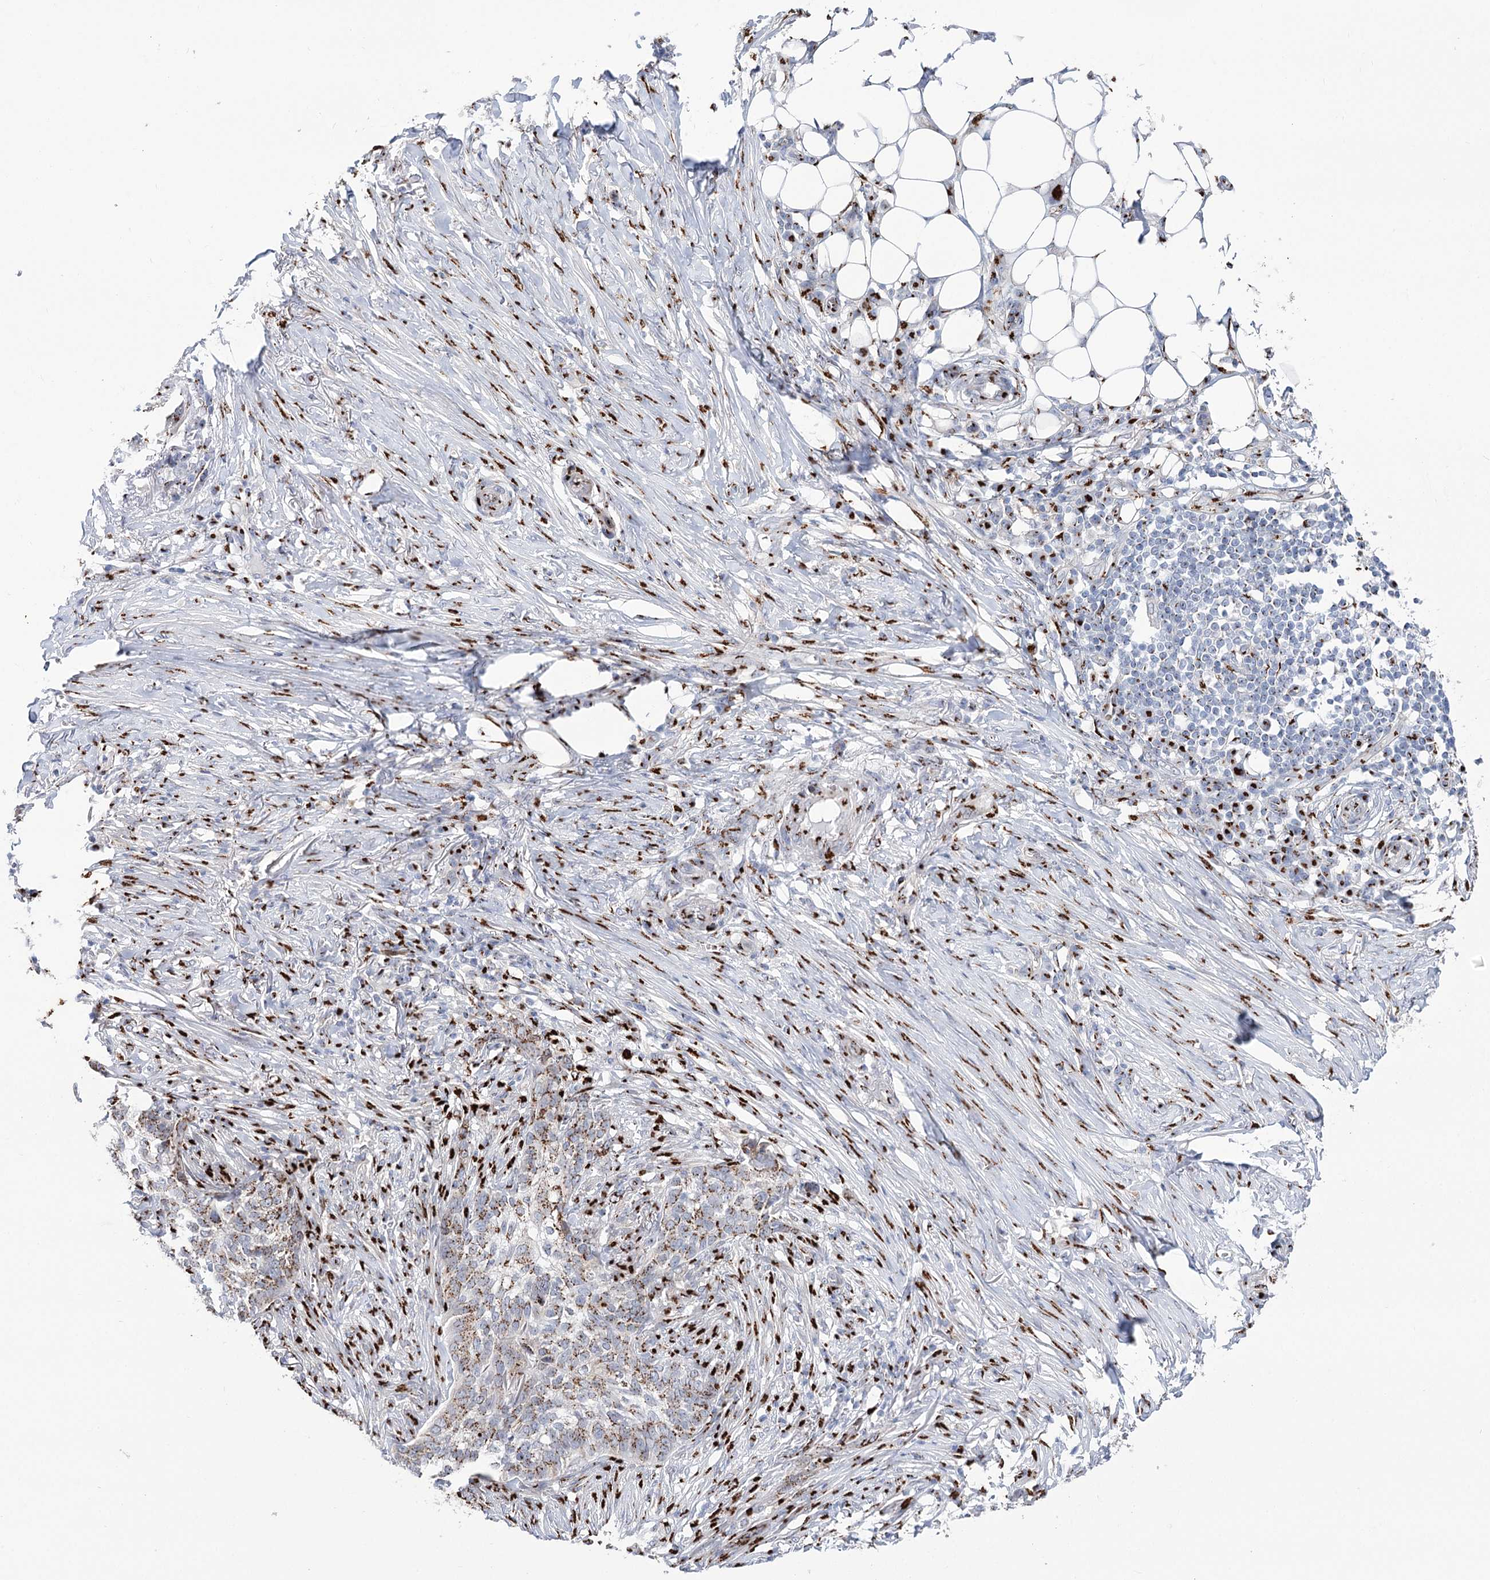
{"staining": {"intensity": "moderate", "quantity": ">75%", "location": "cytoplasmic/membranous"}, "tissue": "skin cancer", "cell_type": "Tumor cells", "image_type": "cancer", "snomed": [{"axis": "morphology", "description": "Basal cell carcinoma"}, {"axis": "topography", "description": "Skin"}], "caption": "The image displays immunohistochemical staining of skin basal cell carcinoma. There is moderate cytoplasmic/membranous staining is appreciated in approximately >75% of tumor cells.", "gene": "TMEM165", "patient": {"sex": "male", "age": 85}}